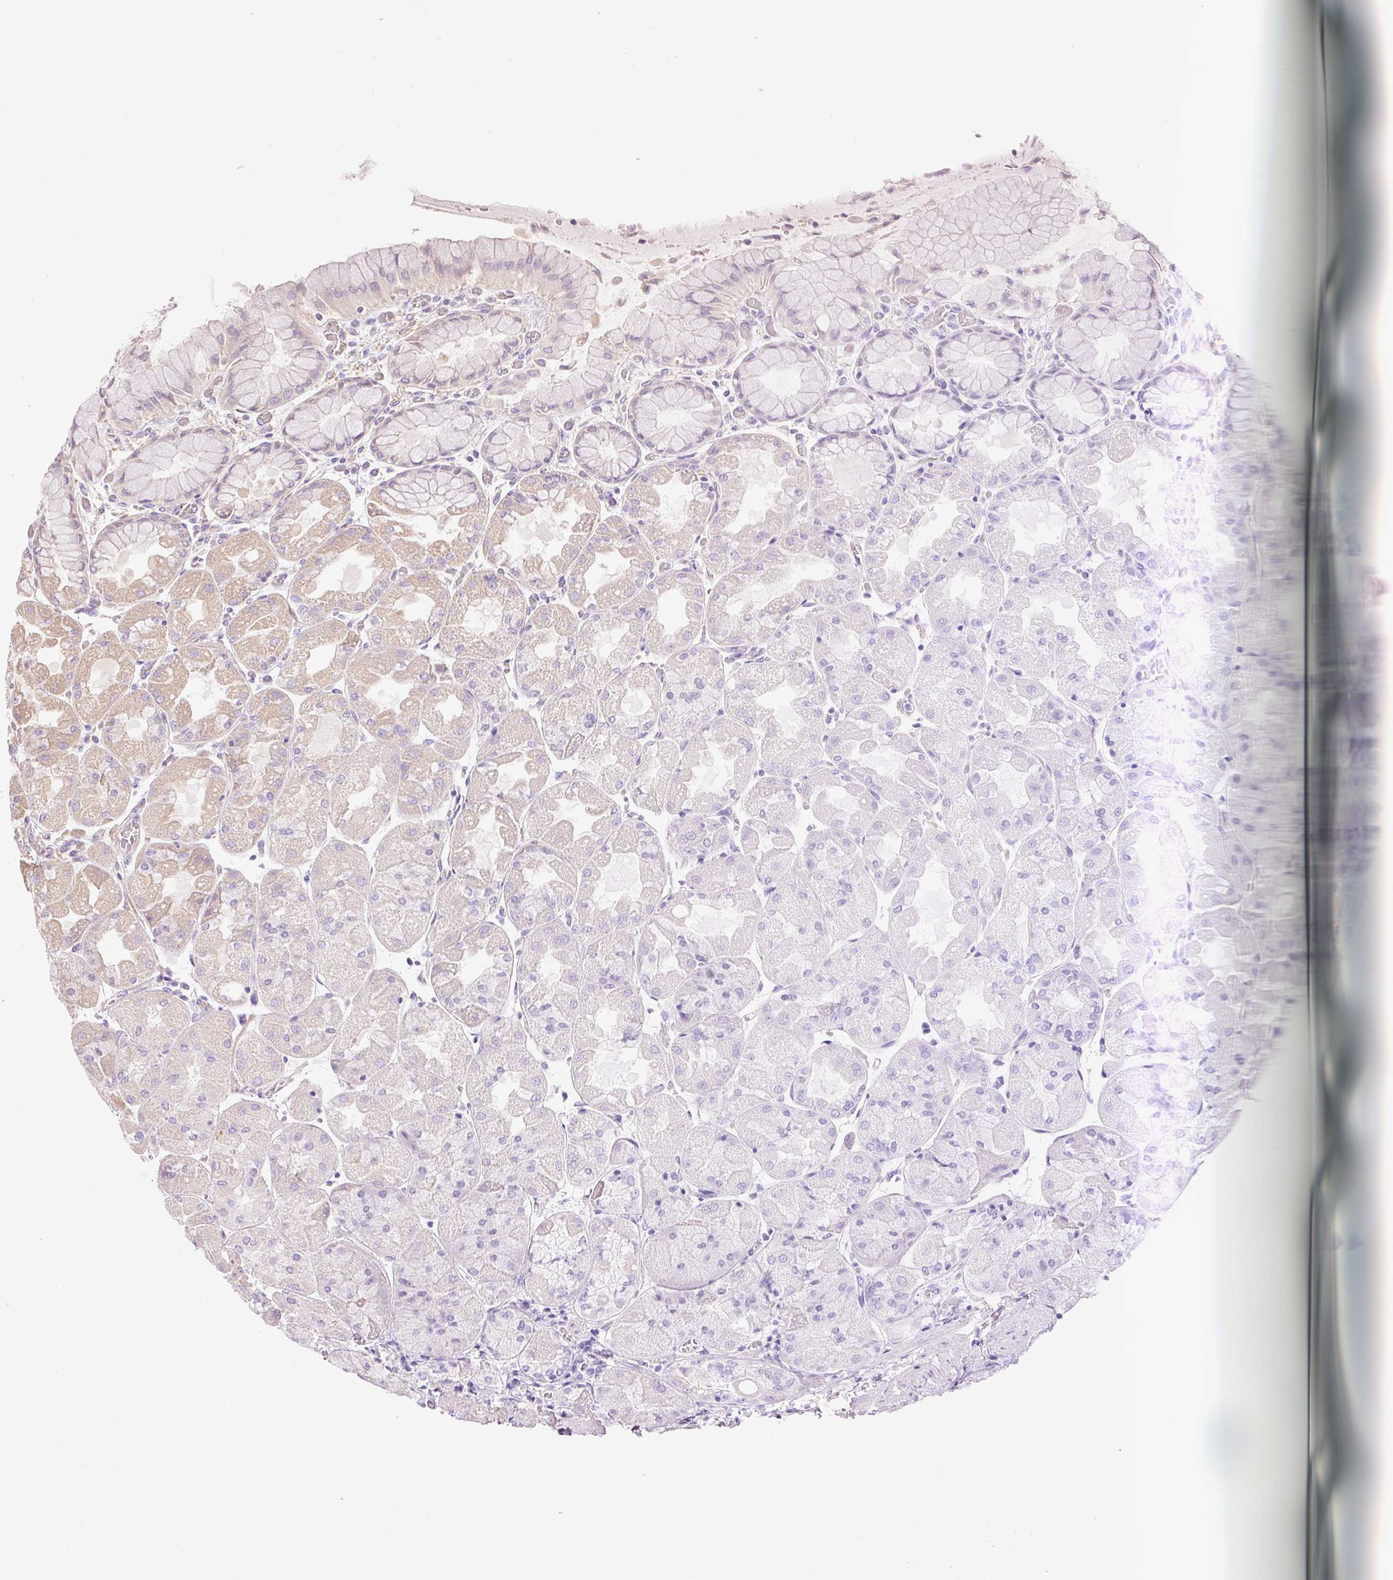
{"staining": {"intensity": "negative", "quantity": "none", "location": "none"}, "tissue": "stomach", "cell_type": "Glandular cells", "image_type": "normal", "snomed": [{"axis": "morphology", "description": "Normal tissue, NOS"}, {"axis": "topography", "description": "Stomach"}], "caption": "A high-resolution photomicrograph shows immunohistochemistry (IHC) staining of normal stomach, which displays no significant staining in glandular cells.", "gene": "RIPOR3", "patient": {"sex": "female", "age": 61}}